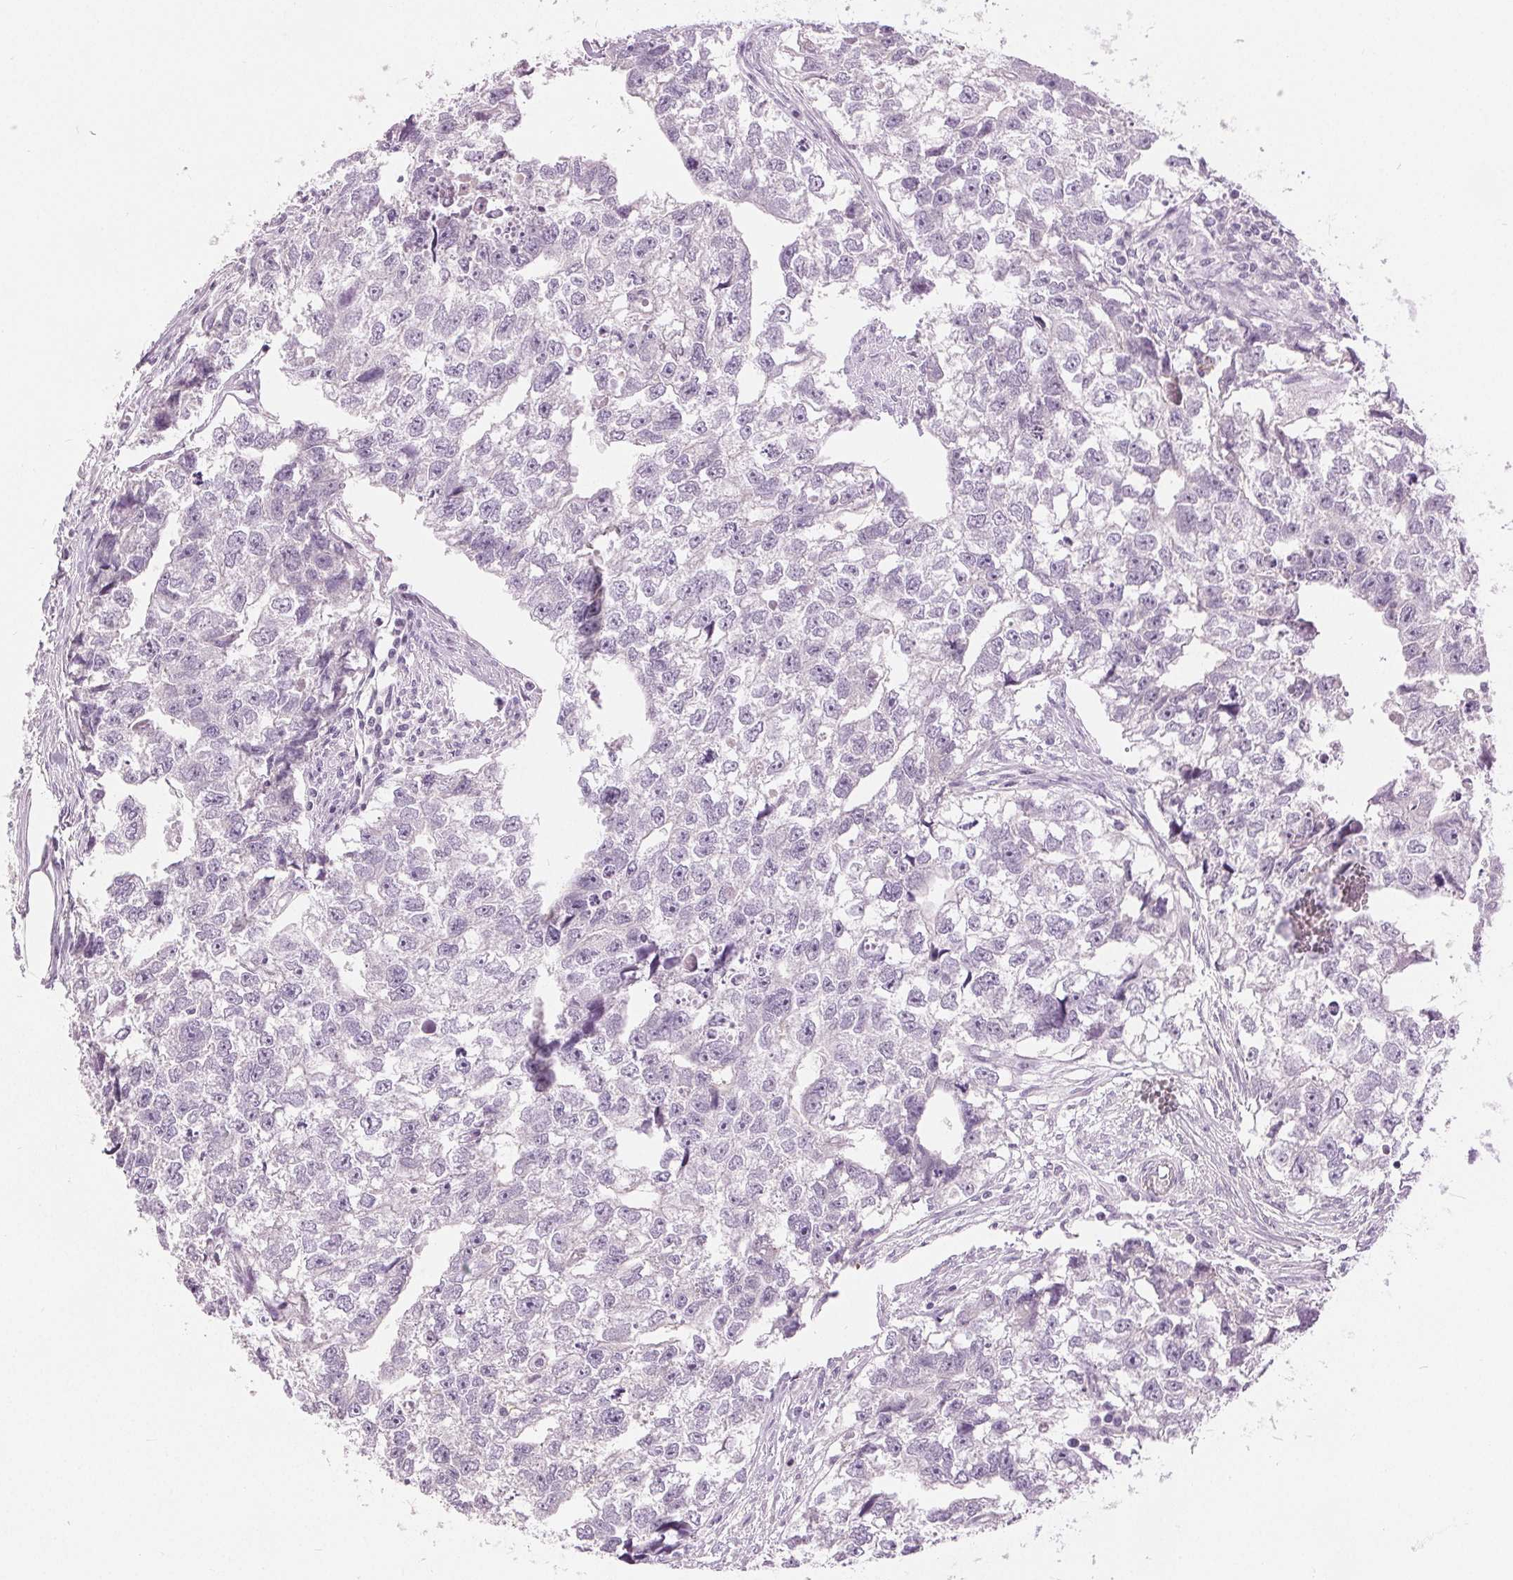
{"staining": {"intensity": "negative", "quantity": "none", "location": "none"}, "tissue": "testis cancer", "cell_type": "Tumor cells", "image_type": "cancer", "snomed": [{"axis": "morphology", "description": "Carcinoma, Embryonal, NOS"}, {"axis": "morphology", "description": "Teratoma, malignant, NOS"}, {"axis": "topography", "description": "Testis"}], "caption": "Testis malignant teratoma was stained to show a protein in brown. There is no significant staining in tumor cells.", "gene": "DSG3", "patient": {"sex": "male", "age": 44}}